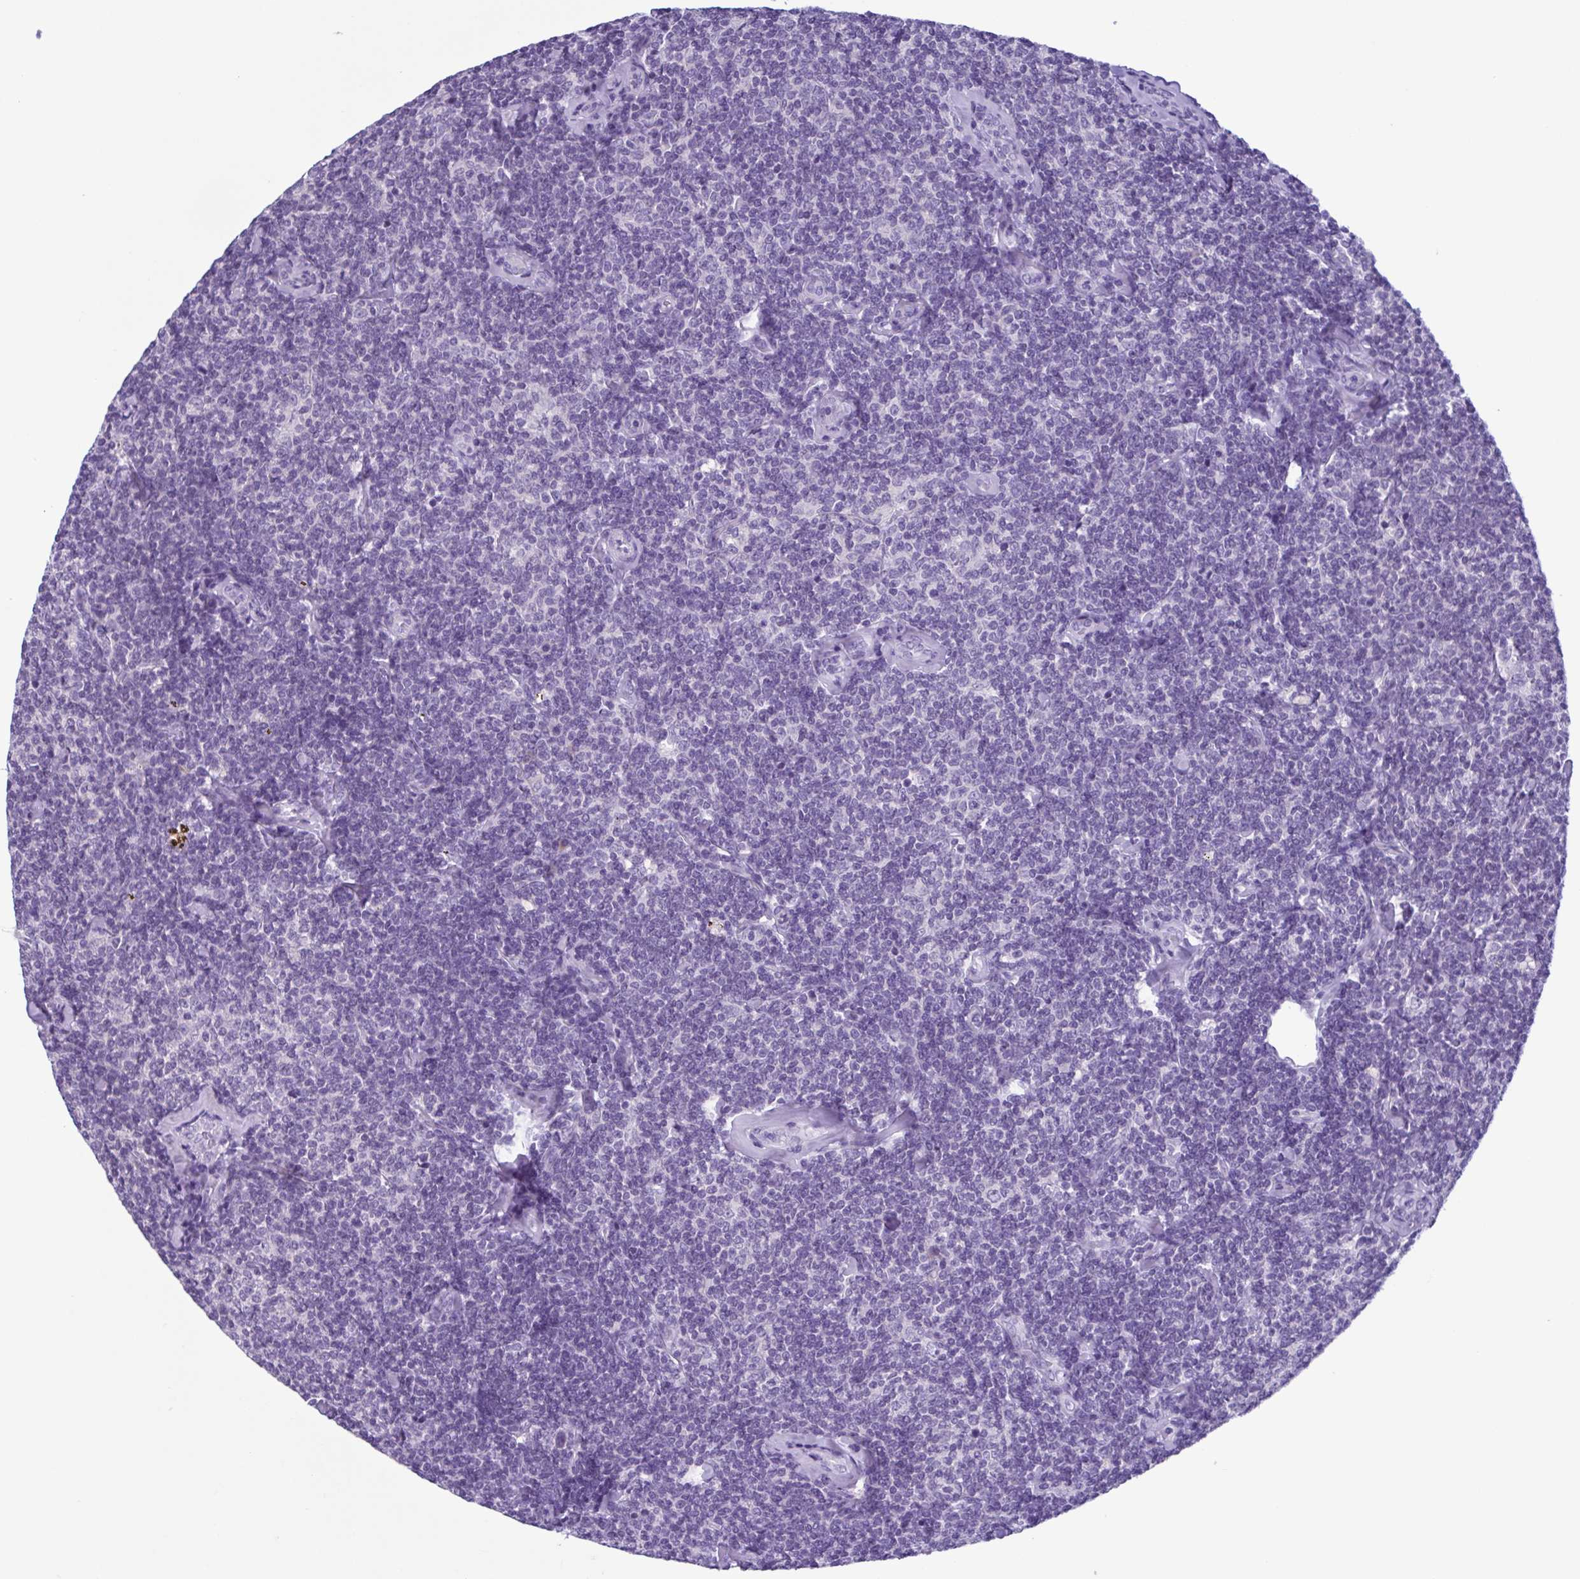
{"staining": {"intensity": "negative", "quantity": "none", "location": "none"}, "tissue": "lymphoma", "cell_type": "Tumor cells", "image_type": "cancer", "snomed": [{"axis": "morphology", "description": "Malignant lymphoma, non-Hodgkin's type, Low grade"}, {"axis": "topography", "description": "Lymph node"}], "caption": "Human lymphoma stained for a protein using IHC displays no expression in tumor cells.", "gene": "INAFM1", "patient": {"sex": "female", "age": 56}}